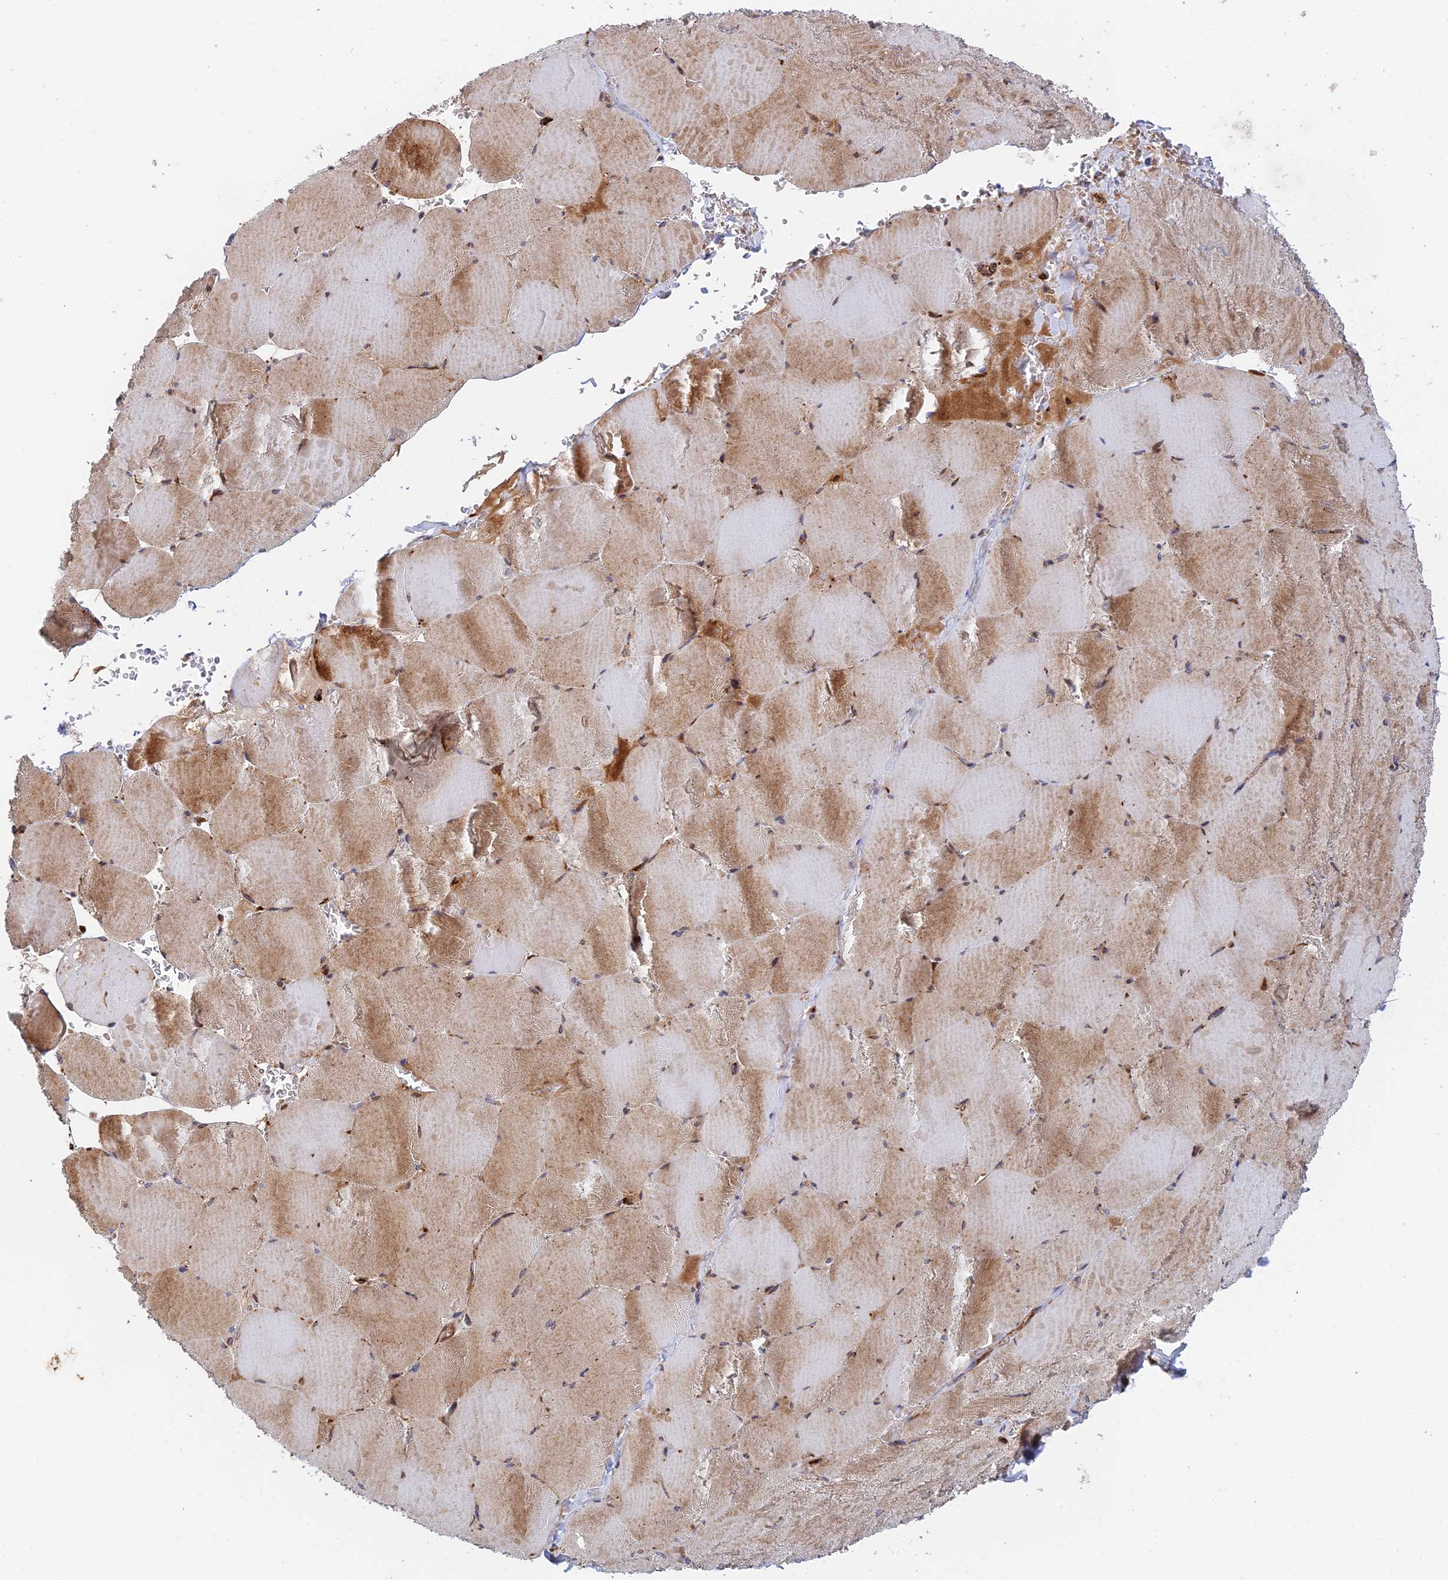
{"staining": {"intensity": "moderate", "quantity": "25%-75%", "location": "cytoplasmic/membranous"}, "tissue": "skeletal muscle", "cell_type": "Myocytes", "image_type": "normal", "snomed": [{"axis": "morphology", "description": "Normal tissue, NOS"}, {"axis": "topography", "description": "Skeletal muscle"}, {"axis": "topography", "description": "Head-Neck"}], "caption": "Immunohistochemical staining of unremarkable human skeletal muscle demonstrates moderate cytoplasmic/membranous protein expression in approximately 25%-75% of myocytes. (brown staining indicates protein expression, while blue staining denotes nuclei).", "gene": "PPP2R3C", "patient": {"sex": "male", "age": 66}}